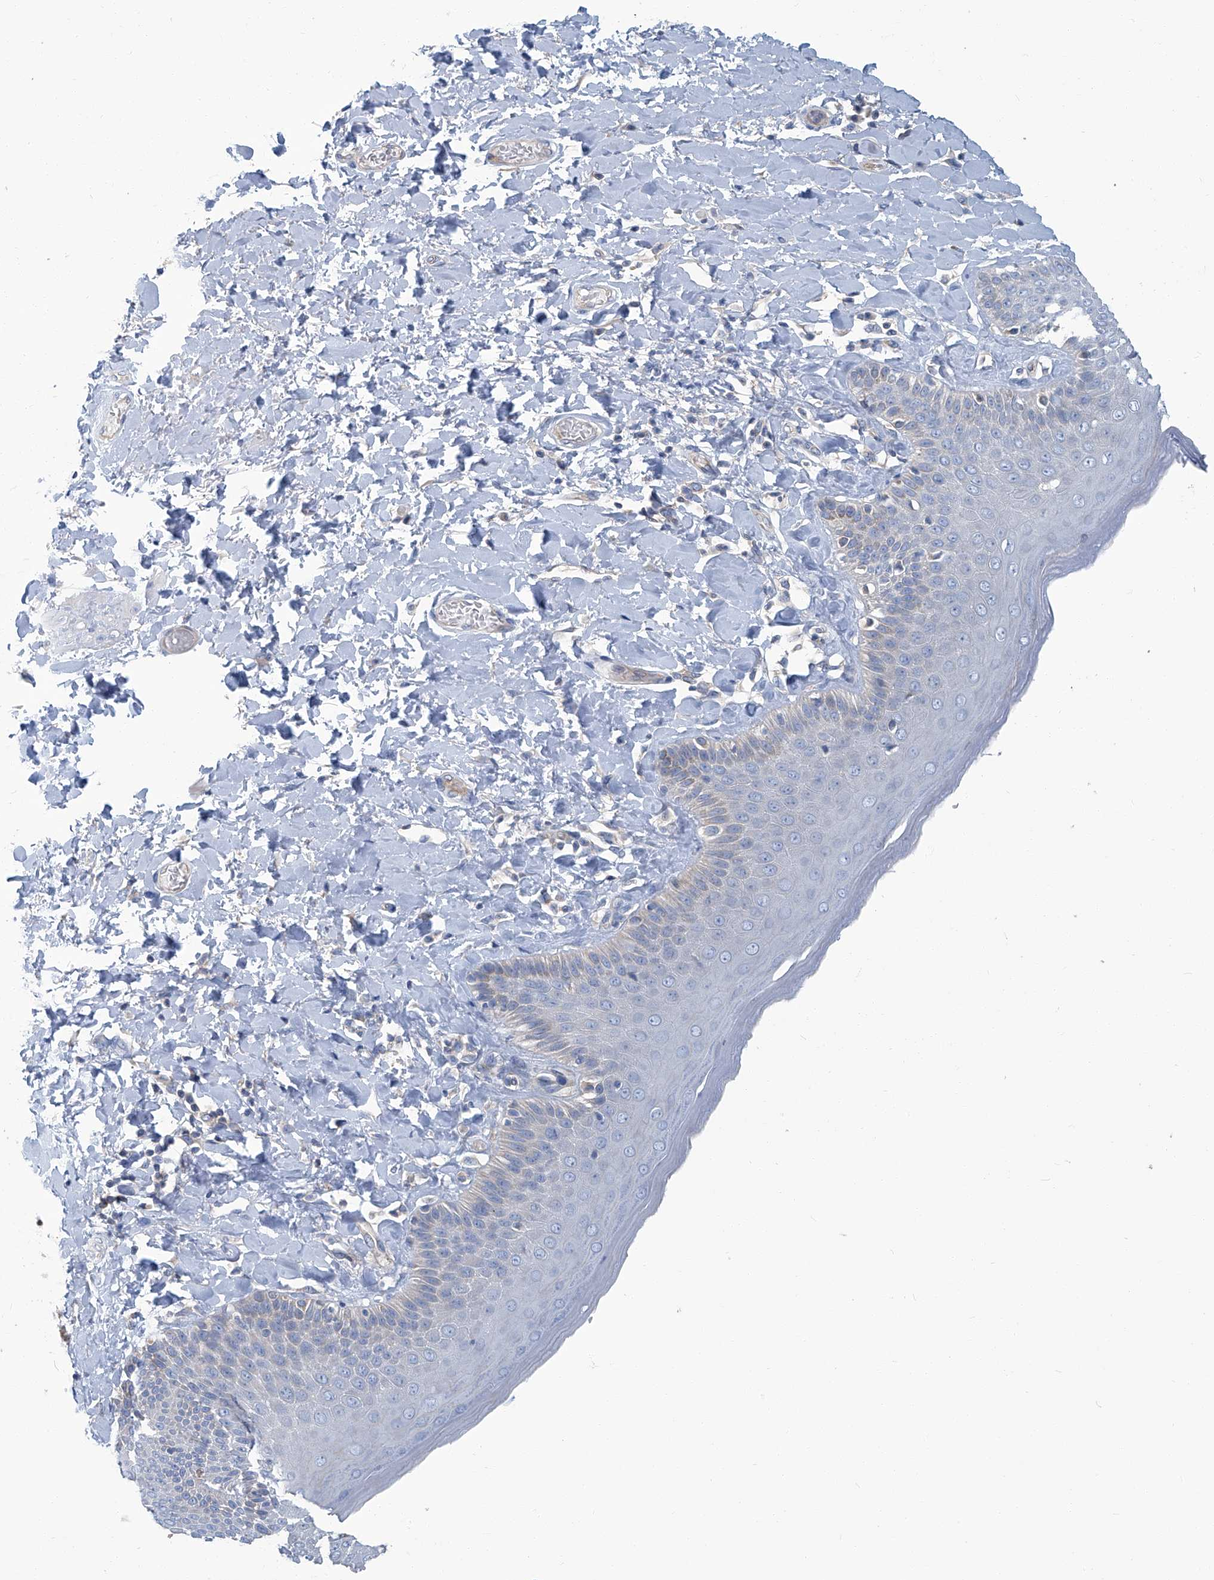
{"staining": {"intensity": "negative", "quantity": "none", "location": "none"}, "tissue": "skin", "cell_type": "Epidermal cells", "image_type": "normal", "snomed": [{"axis": "morphology", "description": "Normal tissue, NOS"}, {"axis": "topography", "description": "Anal"}], "caption": "Epidermal cells are negative for protein expression in benign human skin. (DAB immunohistochemistry visualized using brightfield microscopy, high magnification).", "gene": "PFKL", "patient": {"sex": "male", "age": 69}}